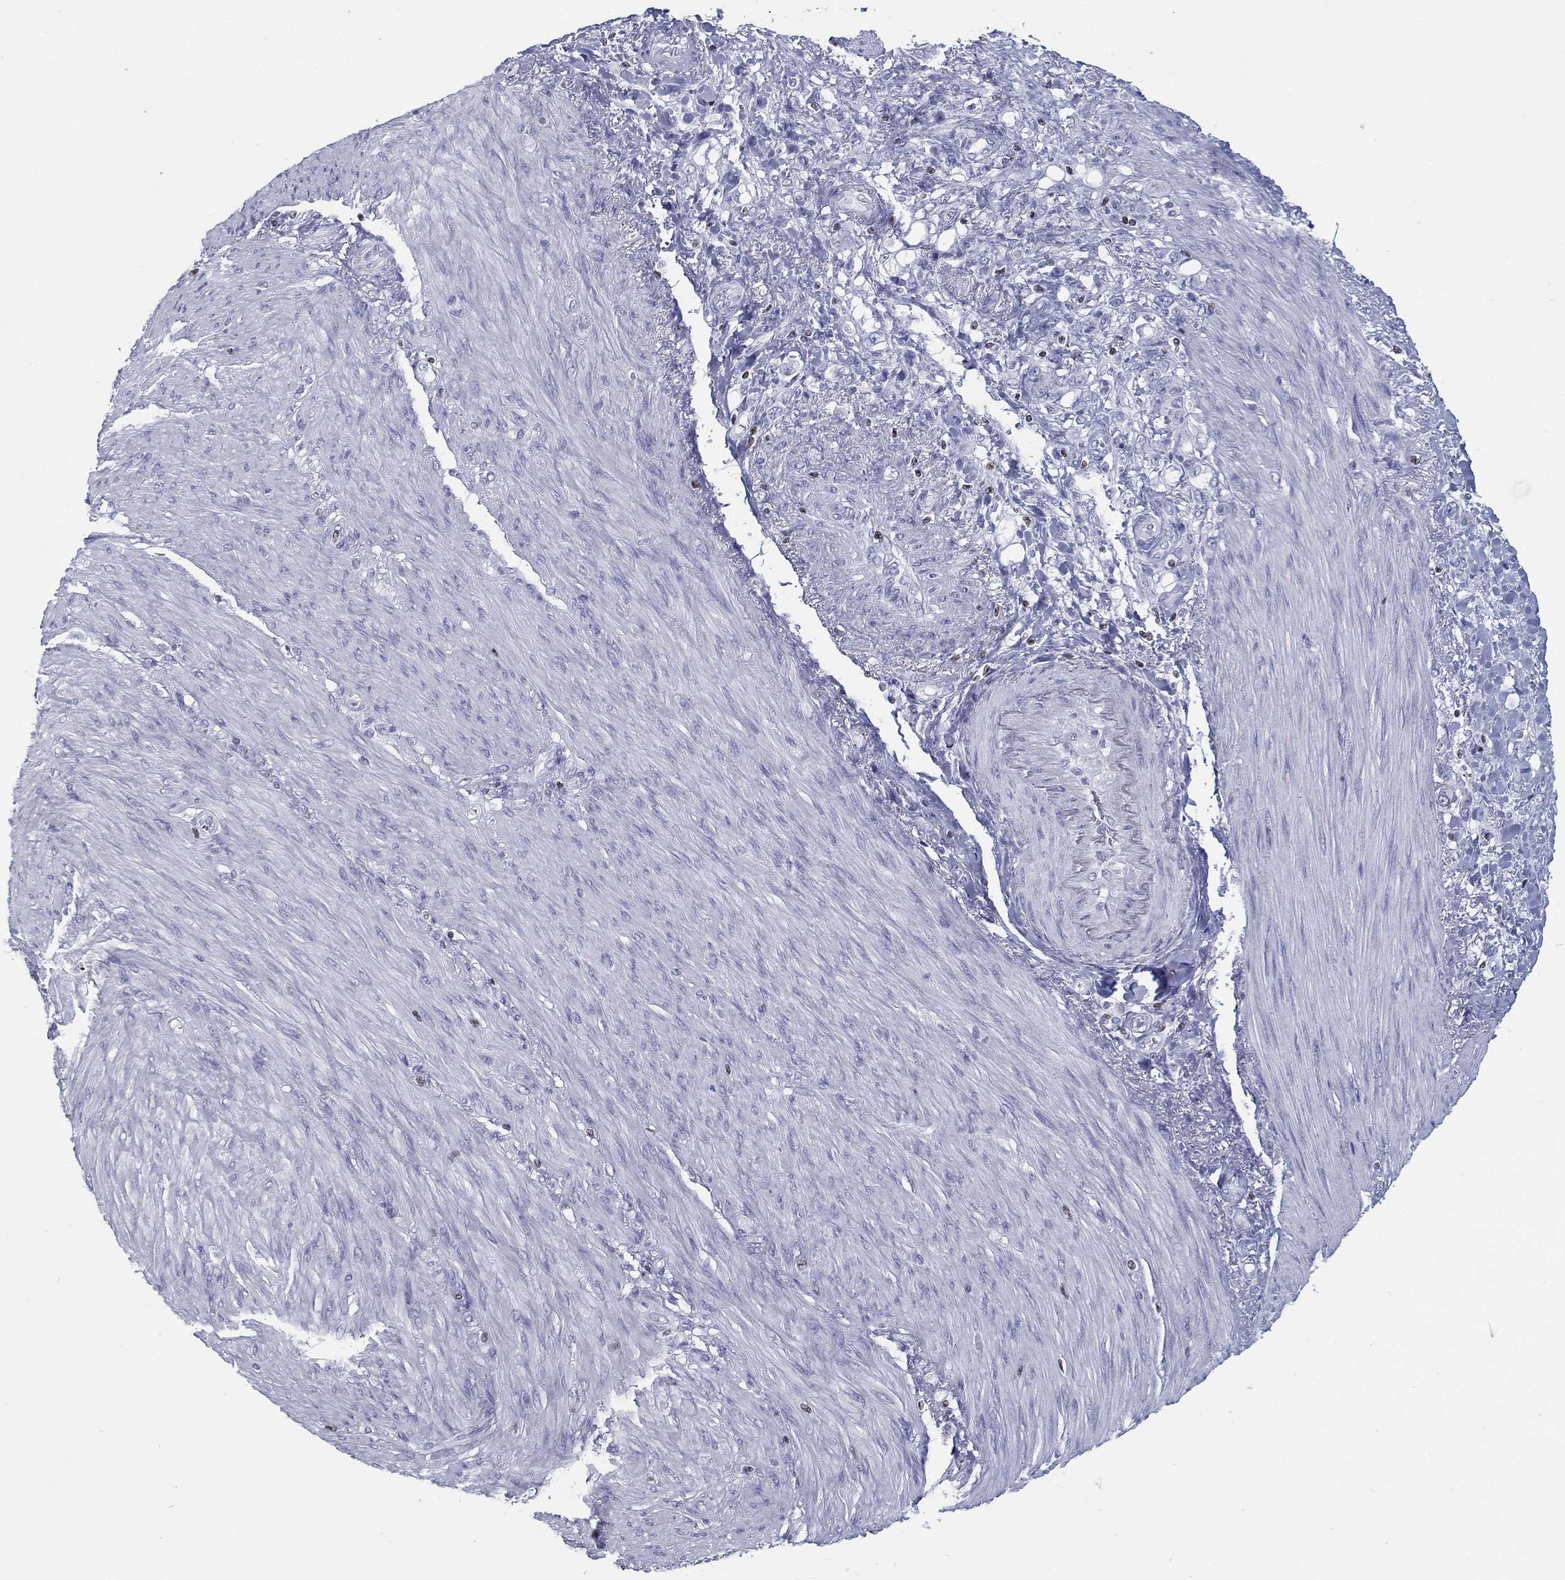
{"staining": {"intensity": "negative", "quantity": "none", "location": "none"}, "tissue": "stomach cancer", "cell_type": "Tumor cells", "image_type": "cancer", "snomed": [{"axis": "morphology", "description": "Normal tissue, NOS"}, {"axis": "morphology", "description": "Adenocarcinoma, NOS"}, {"axis": "topography", "description": "Stomach"}], "caption": "Immunohistochemistry (IHC) photomicrograph of neoplastic tissue: human adenocarcinoma (stomach) stained with DAB shows no significant protein positivity in tumor cells.", "gene": "PYHIN1", "patient": {"sex": "female", "age": 79}}